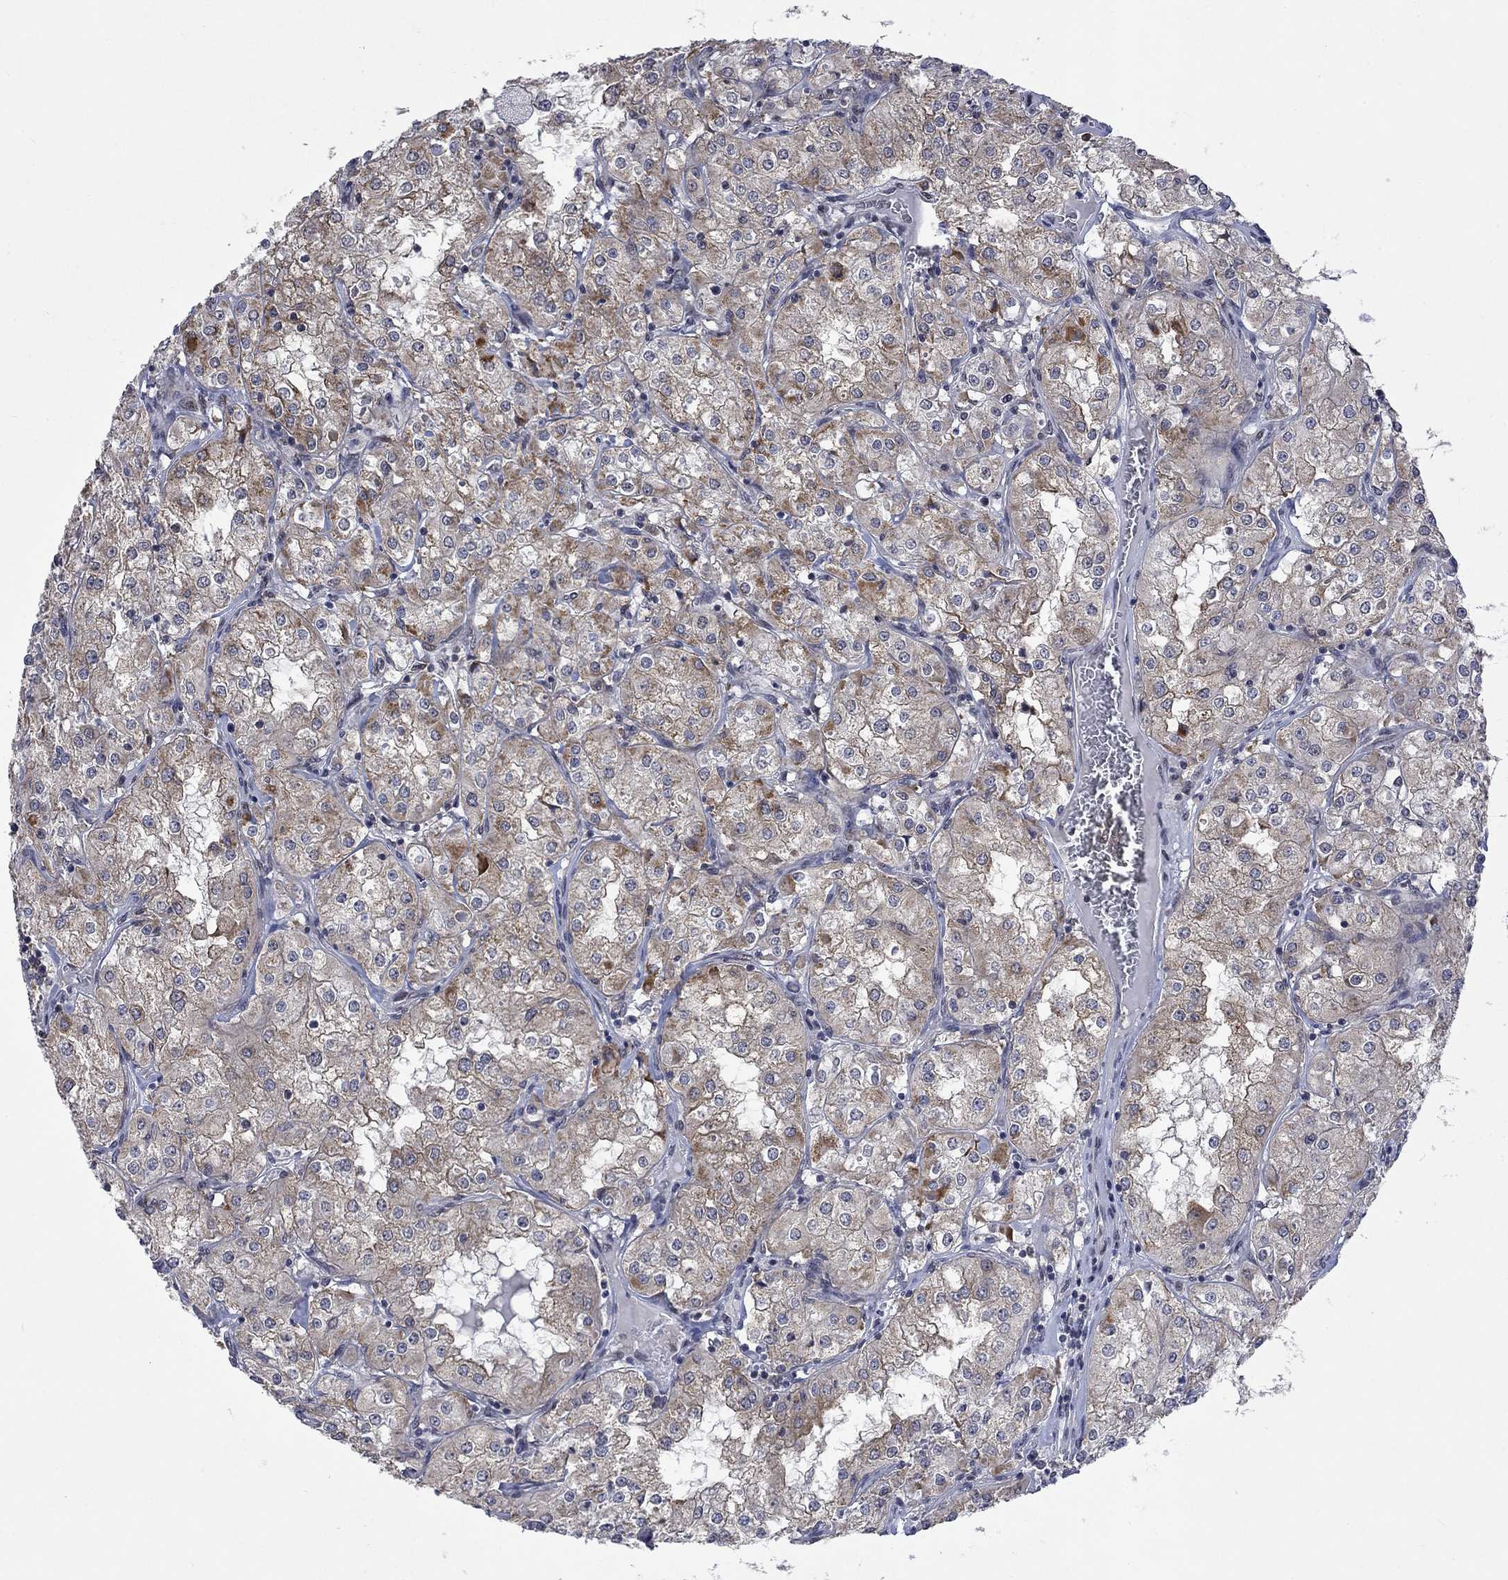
{"staining": {"intensity": "moderate", "quantity": "<25%", "location": "cytoplasmic/membranous"}, "tissue": "renal cancer", "cell_type": "Tumor cells", "image_type": "cancer", "snomed": [{"axis": "morphology", "description": "Adenocarcinoma, NOS"}, {"axis": "topography", "description": "Kidney"}], "caption": "Immunohistochemical staining of renal cancer (adenocarcinoma) demonstrates low levels of moderate cytoplasmic/membranous expression in approximately <25% of tumor cells.", "gene": "PPP1R9A", "patient": {"sex": "male", "age": 77}}